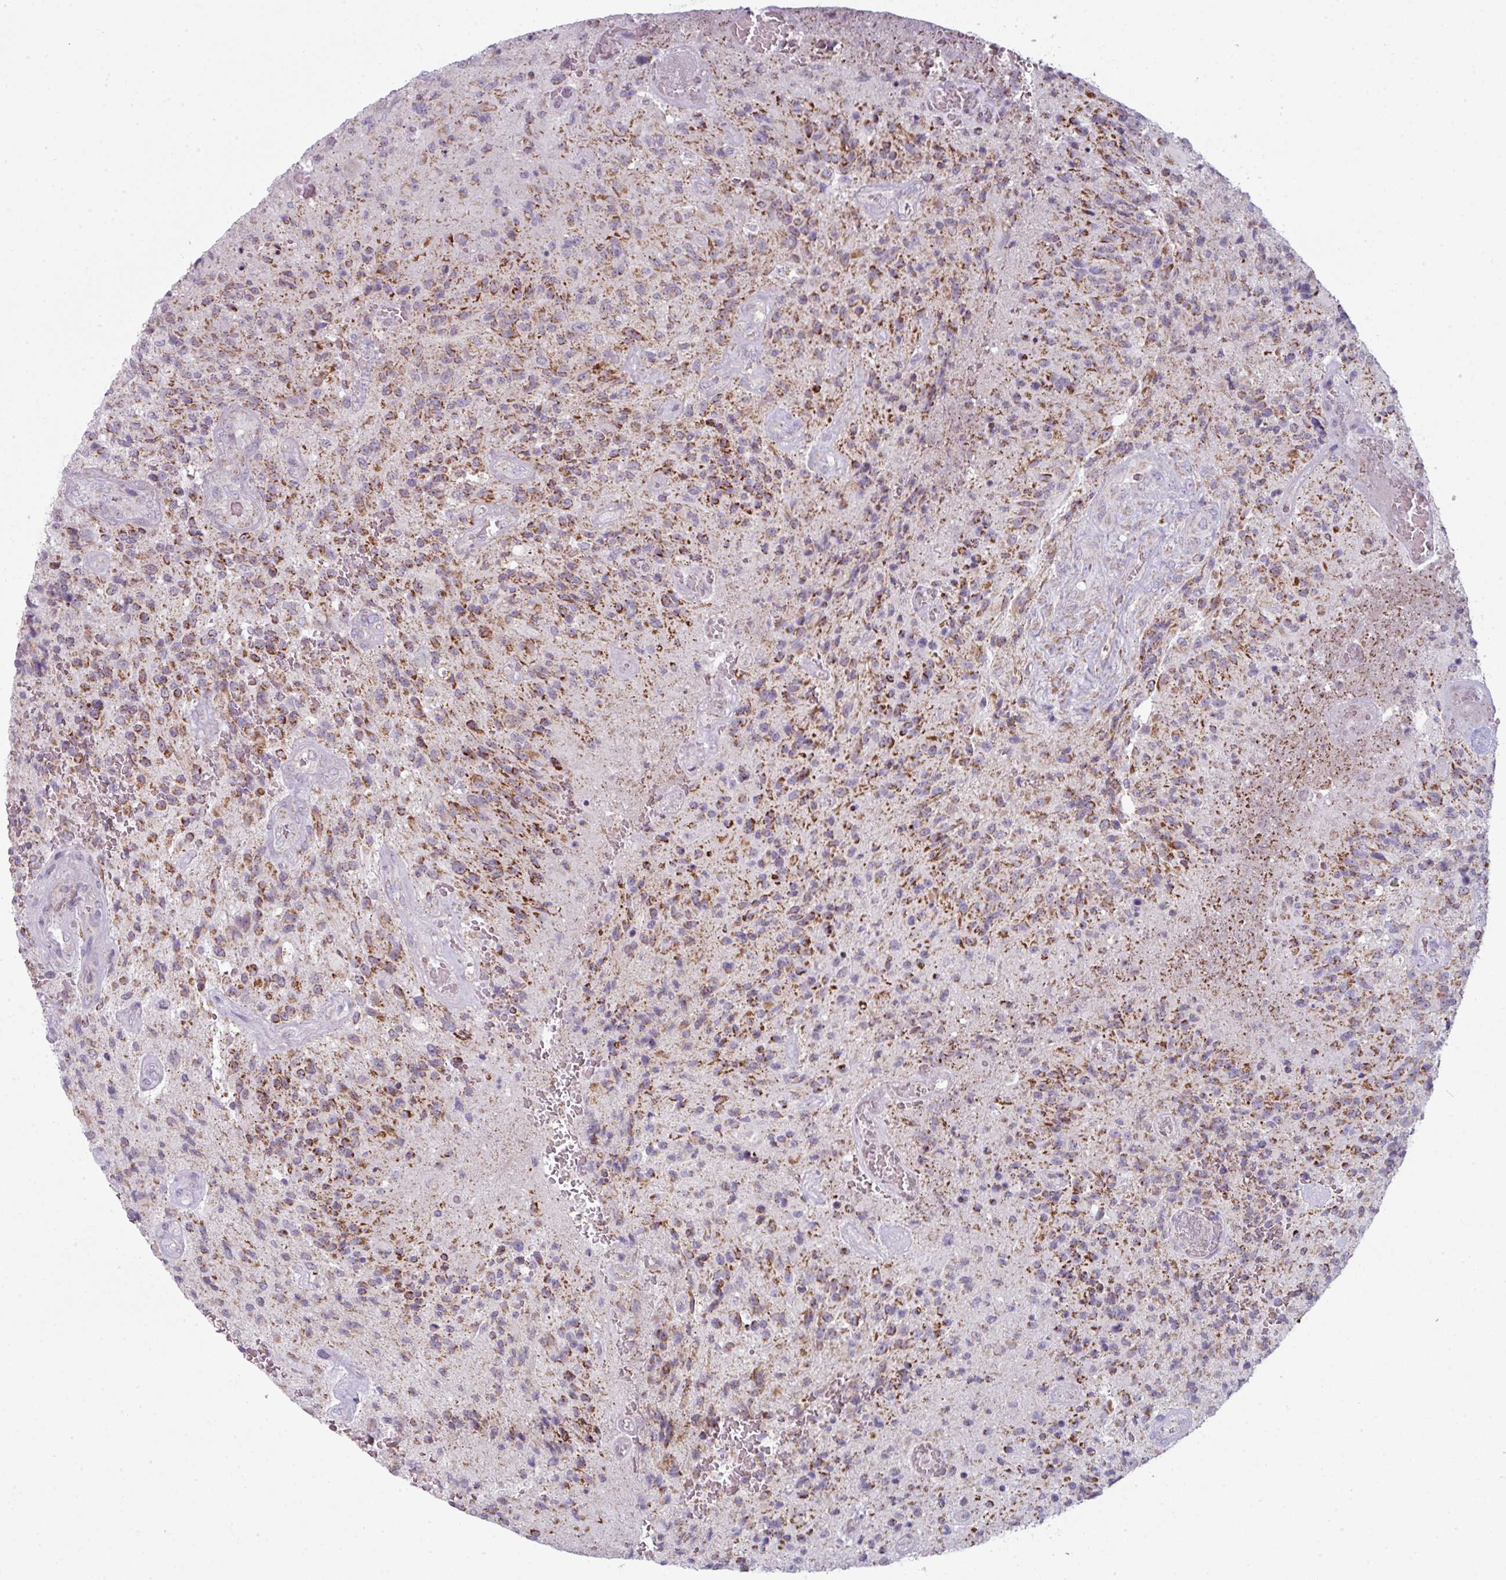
{"staining": {"intensity": "strong", "quantity": ">75%", "location": "cytoplasmic/membranous"}, "tissue": "glioma", "cell_type": "Tumor cells", "image_type": "cancer", "snomed": [{"axis": "morphology", "description": "Normal tissue, NOS"}, {"axis": "morphology", "description": "Glioma, malignant, High grade"}, {"axis": "topography", "description": "Cerebral cortex"}], "caption": "A micrograph of human glioma stained for a protein reveals strong cytoplasmic/membranous brown staining in tumor cells. (Stains: DAB in brown, nuclei in blue, Microscopy: brightfield microscopy at high magnification).", "gene": "ZNF615", "patient": {"sex": "male", "age": 56}}